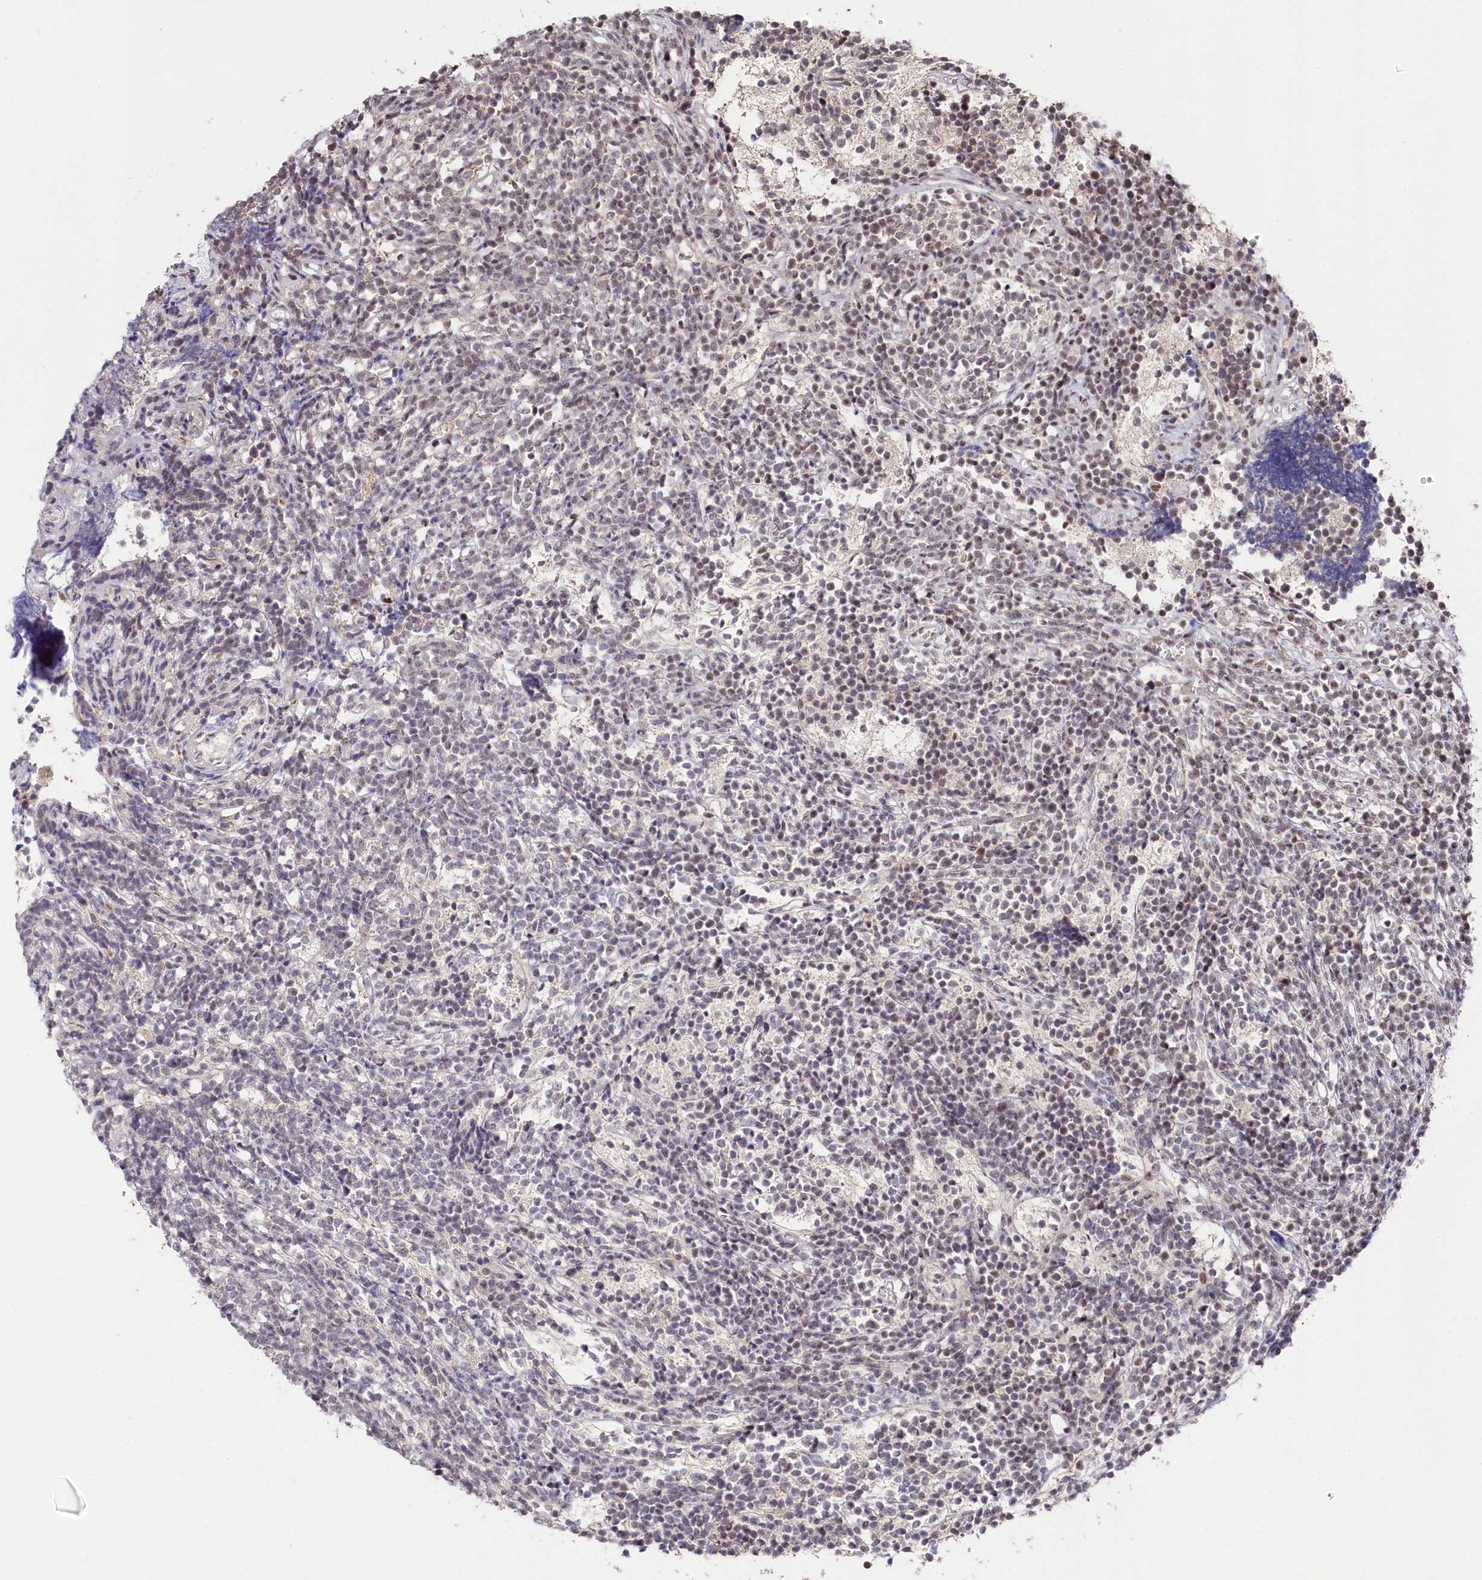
{"staining": {"intensity": "negative", "quantity": "none", "location": "none"}, "tissue": "glioma", "cell_type": "Tumor cells", "image_type": "cancer", "snomed": [{"axis": "morphology", "description": "Glioma, malignant, Low grade"}, {"axis": "topography", "description": "Brain"}], "caption": "There is no significant staining in tumor cells of malignant glioma (low-grade).", "gene": "POLR2H", "patient": {"sex": "female", "age": 1}}